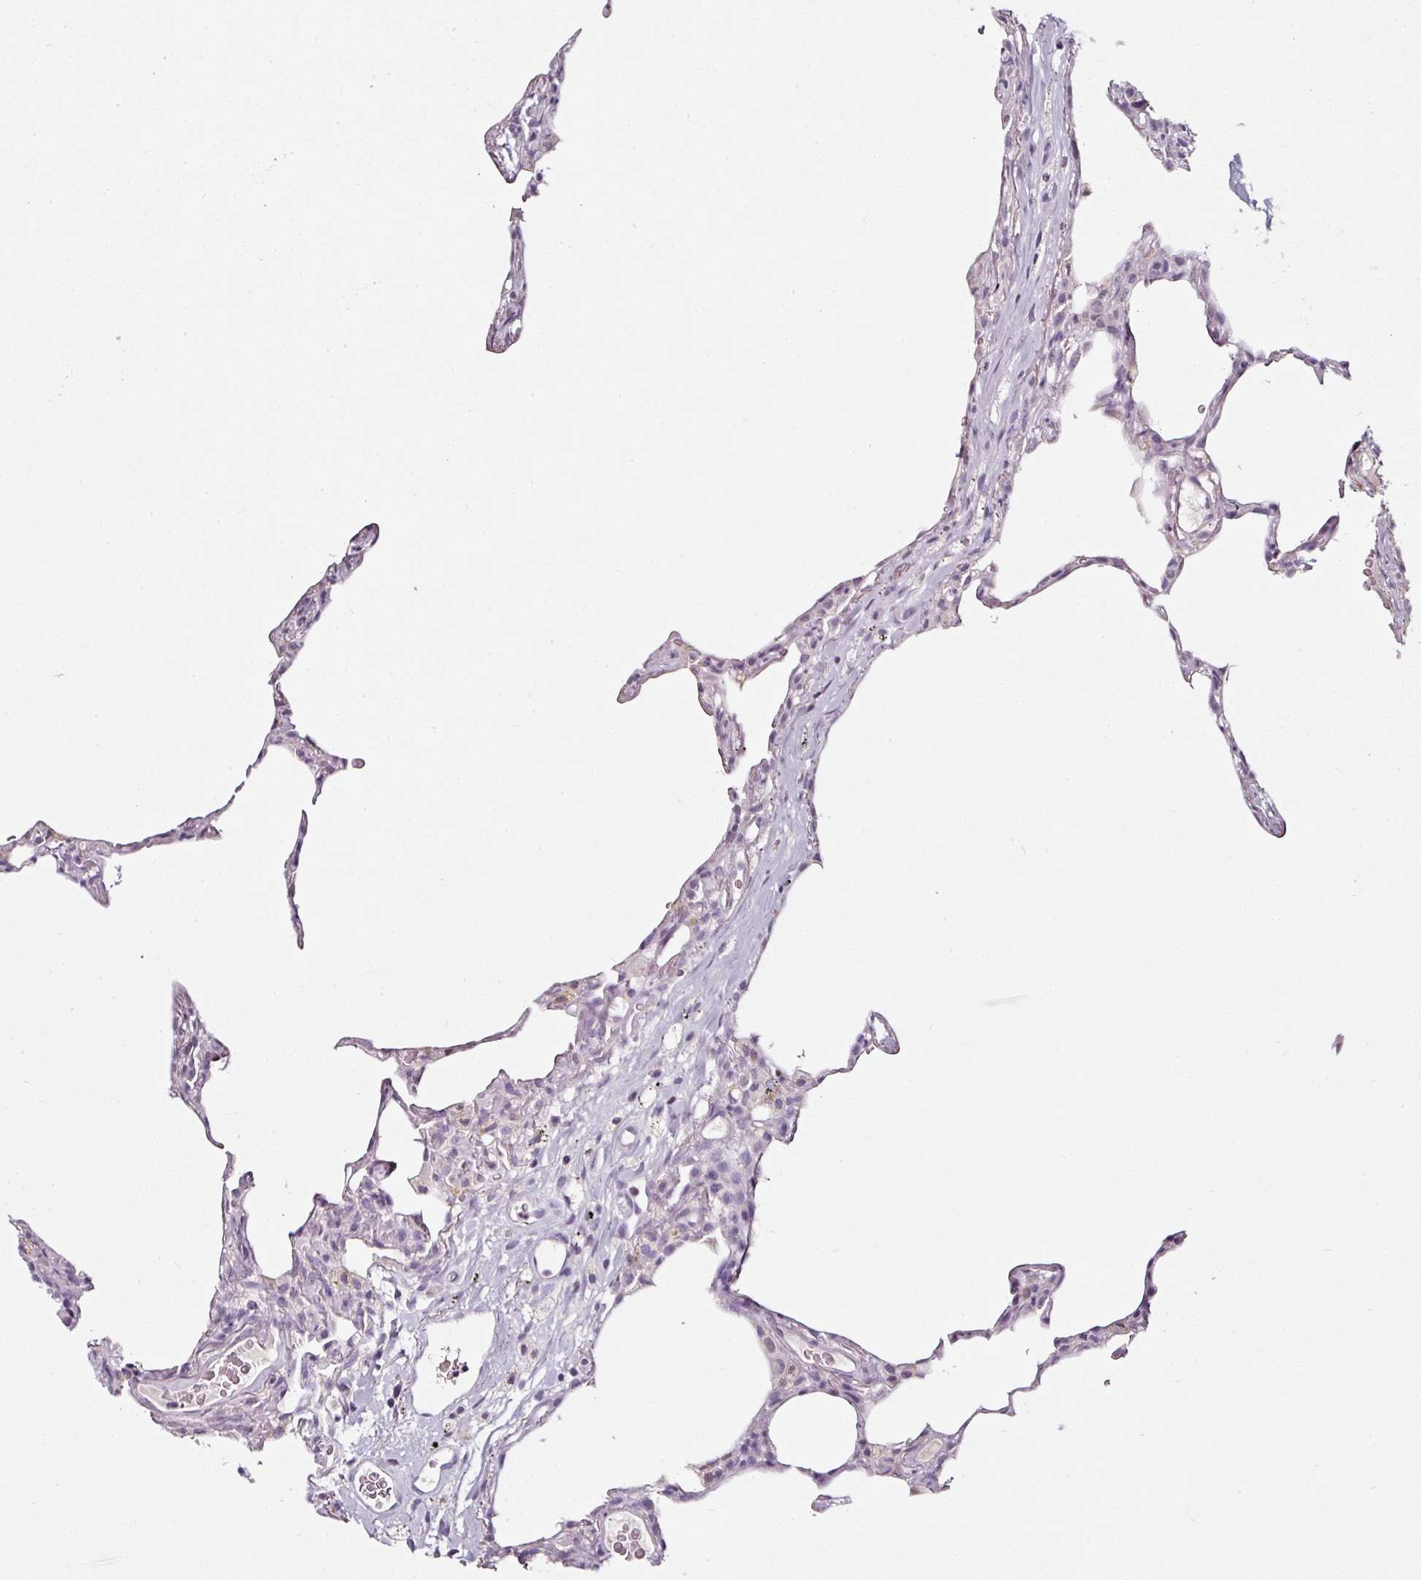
{"staining": {"intensity": "negative", "quantity": "none", "location": "none"}, "tissue": "lung", "cell_type": "Alveolar cells", "image_type": "normal", "snomed": [{"axis": "morphology", "description": "Normal tissue, NOS"}, {"axis": "topography", "description": "Lung"}], "caption": "Protein analysis of unremarkable lung shows no significant expression in alveolar cells. (DAB IHC with hematoxylin counter stain).", "gene": "CAP2", "patient": {"sex": "female", "age": 57}}